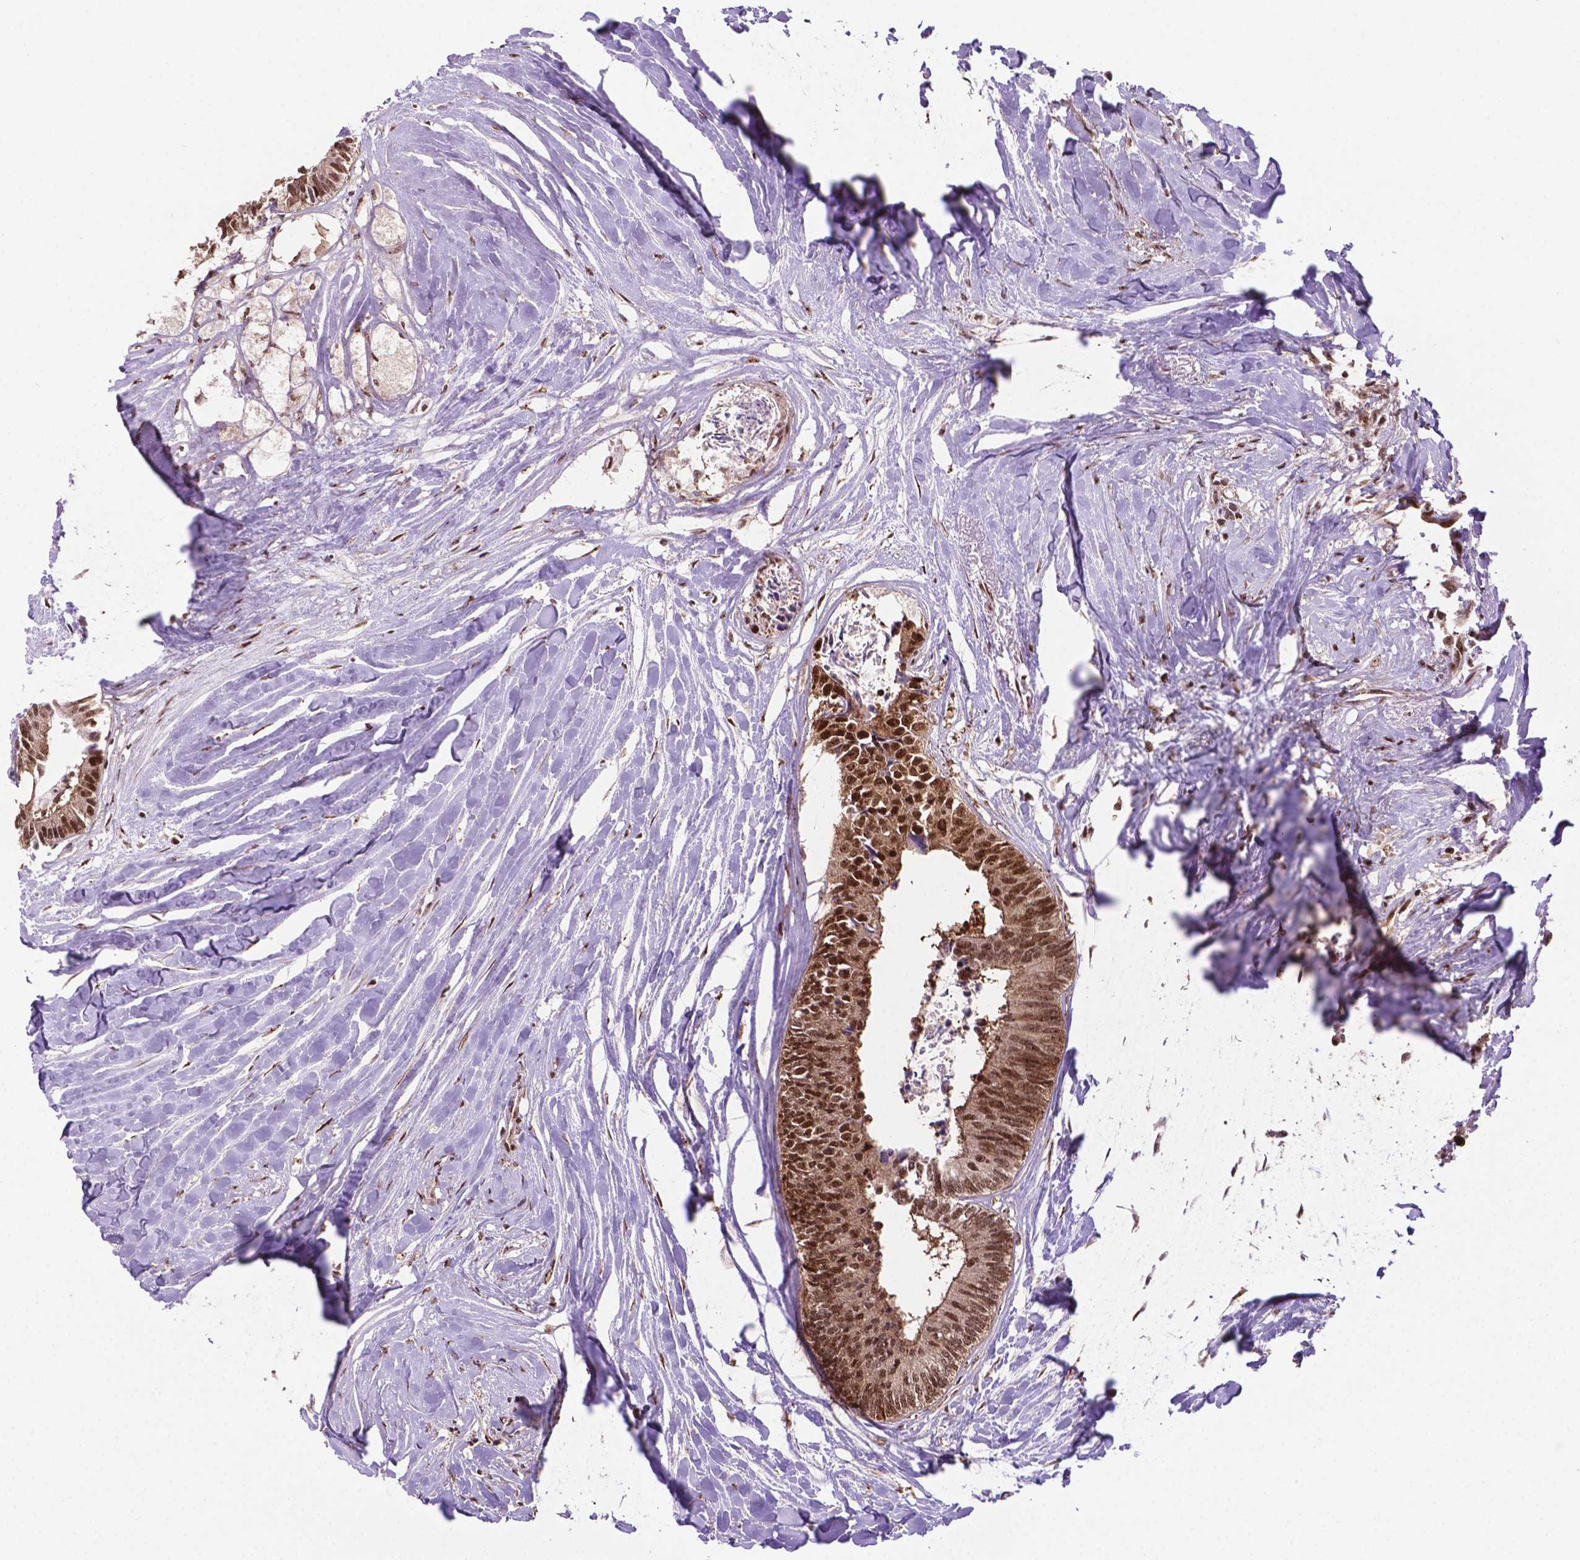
{"staining": {"intensity": "strong", "quantity": ">75%", "location": "cytoplasmic/membranous,nuclear"}, "tissue": "colorectal cancer", "cell_type": "Tumor cells", "image_type": "cancer", "snomed": [{"axis": "morphology", "description": "Adenocarcinoma, NOS"}, {"axis": "topography", "description": "Colon"}, {"axis": "topography", "description": "Rectum"}], "caption": "Protein expression analysis of colorectal cancer (adenocarcinoma) demonstrates strong cytoplasmic/membranous and nuclear expression in about >75% of tumor cells.", "gene": "CSNK2A1", "patient": {"sex": "male", "age": 57}}